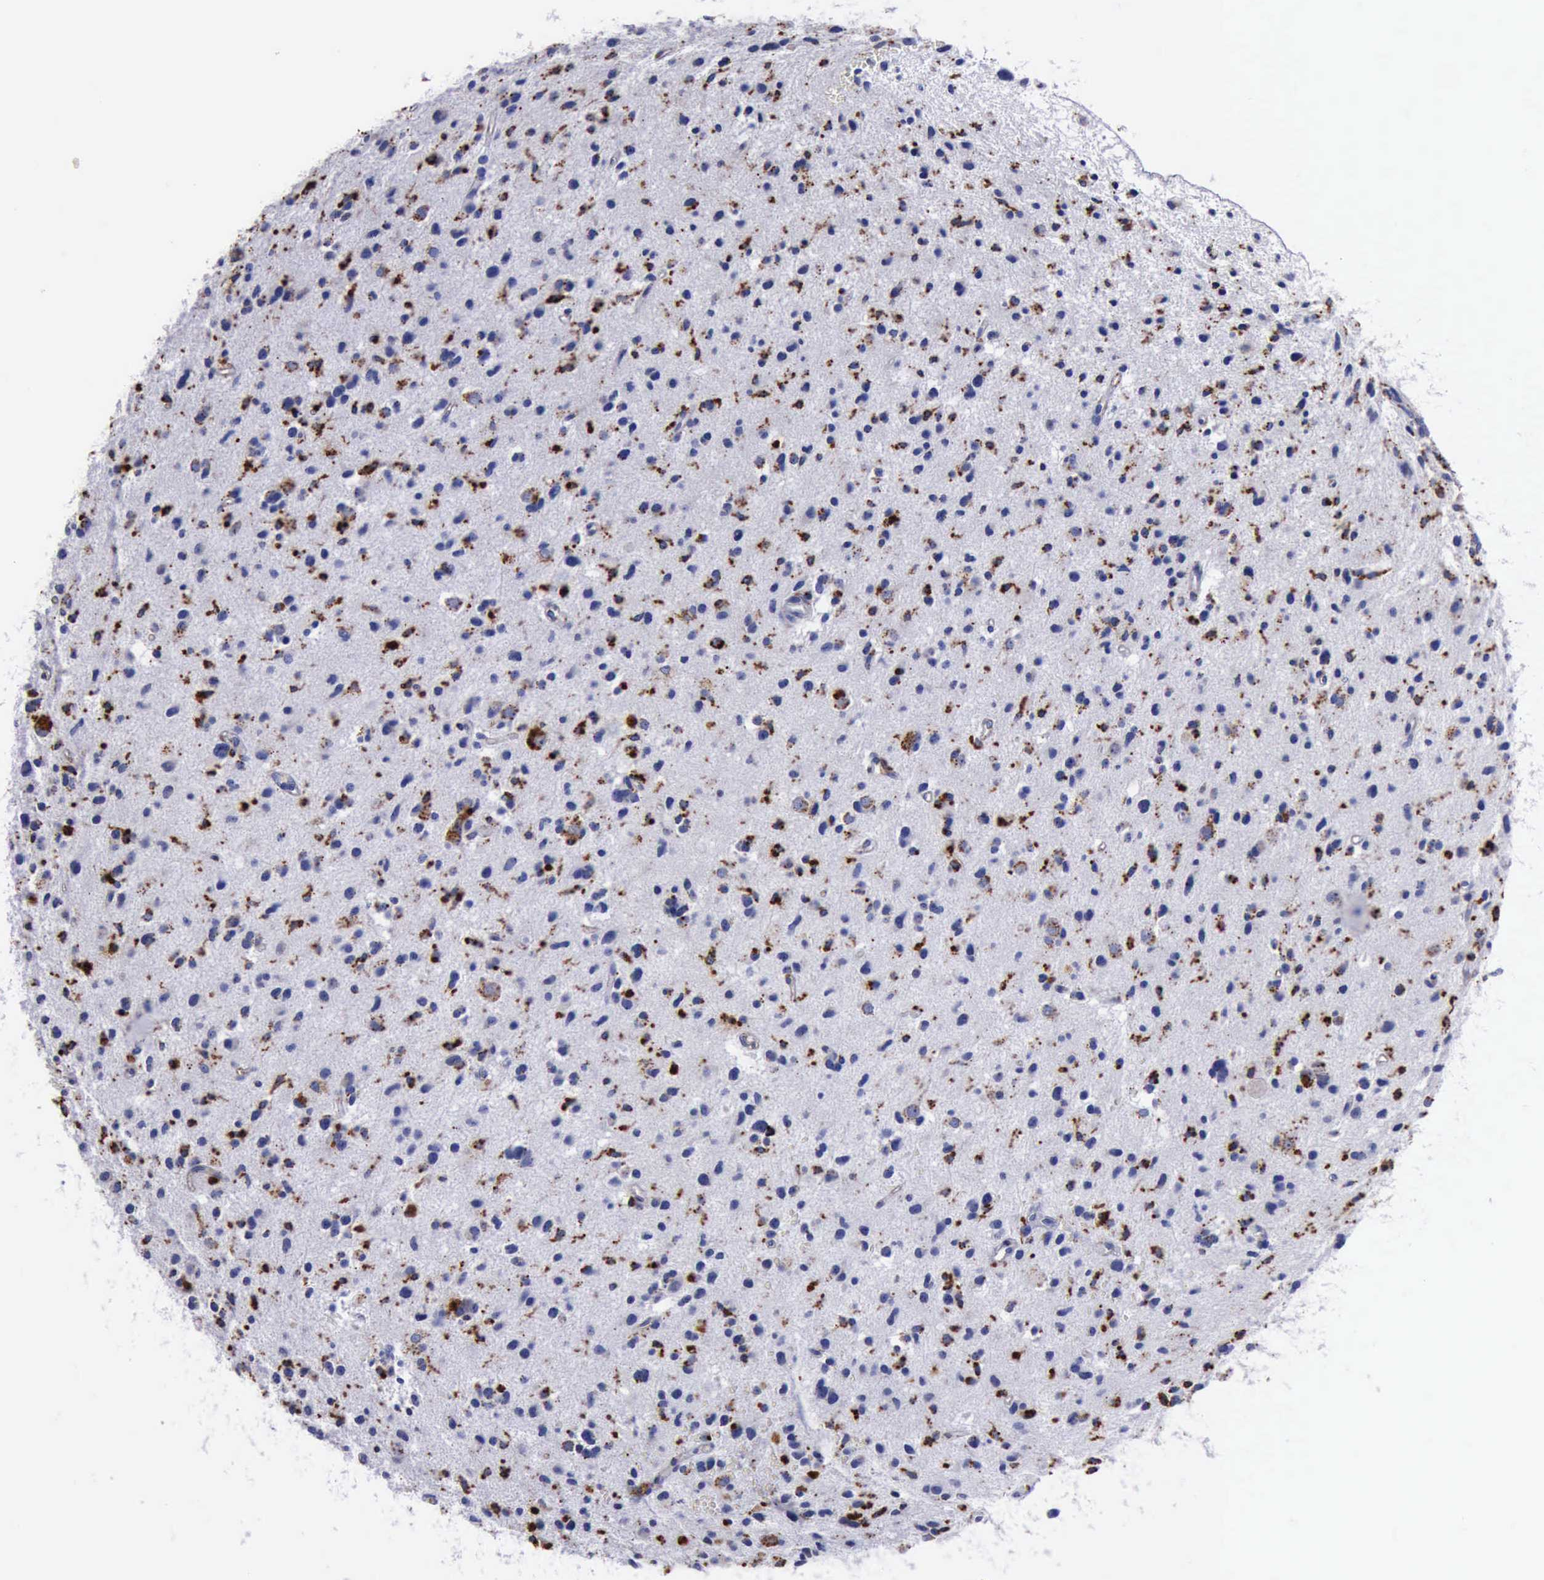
{"staining": {"intensity": "strong", "quantity": "25%-75%", "location": "cytoplasmic/membranous"}, "tissue": "glioma", "cell_type": "Tumor cells", "image_type": "cancer", "snomed": [{"axis": "morphology", "description": "Glioma, malignant, Low grade"}, {"axis": "topography", "description": "Brain"}], "caption": "Strong cytoplasmic/membranous protein staining is seen in about 25%-75% of tumor cells in low-grade glioma (malignant). The protein is stained brown, and the nuclei are stained in blue (DAB (3,3'-diaminobenzidine) IHC with brightfield microscopy, high magnification).", "gene": "CTSD", "patient": {"sex": "female", "age": 46}}